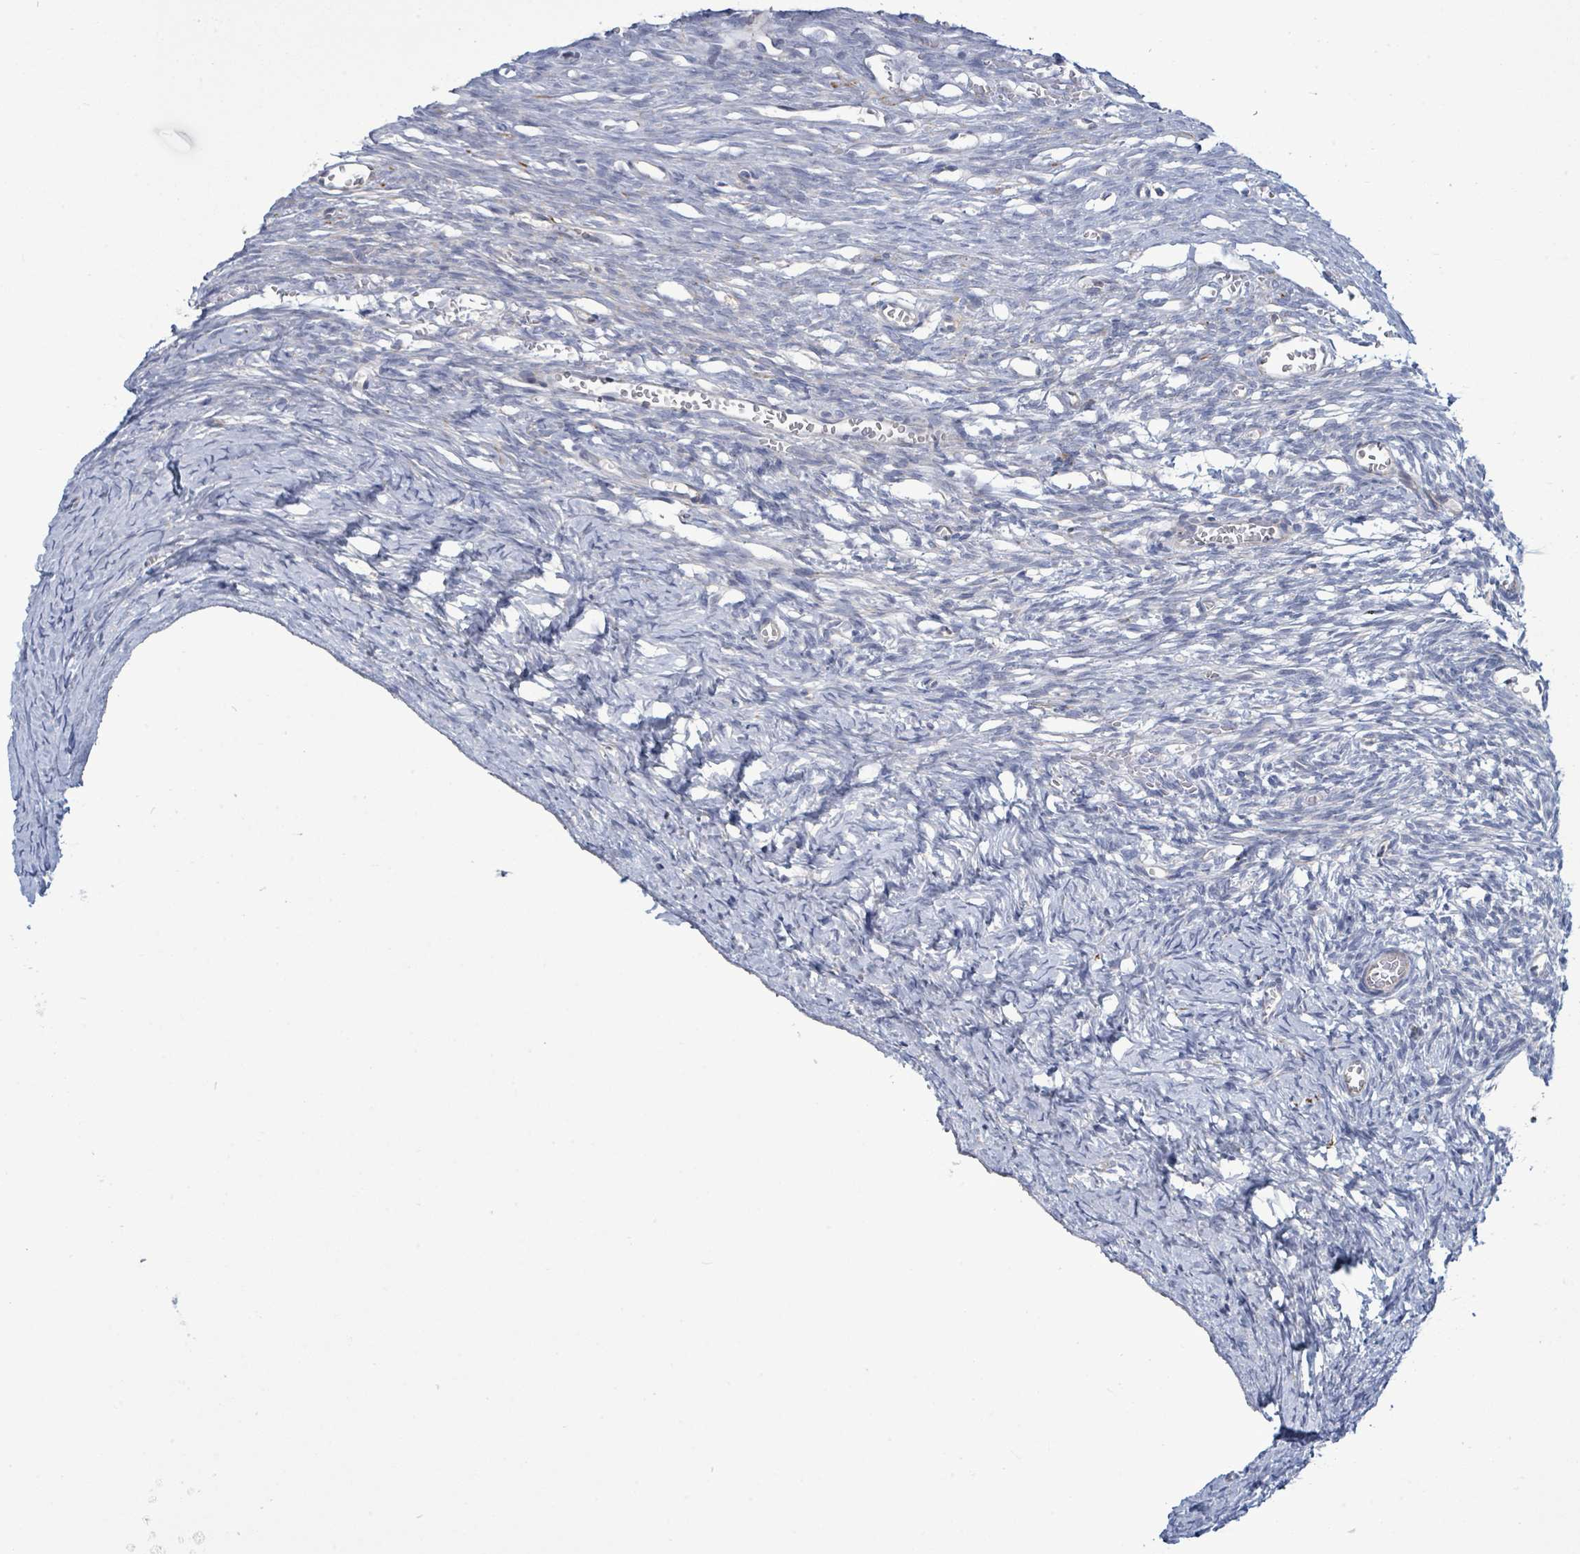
{"staining": {"intensity": "negative", "quantity": "none", "location": "none"}, "tissue": "ovary", "cell_type": "Ovarian stroma cells", "image_type": "normal", "snomed": [{"axis": "morphology", "description": "Normal tissue, NOS"}, {"axis": "topography", "description": "Ovary"}], "caption": "High power microscopy image of an immunohistochemistry image of normal ovary, revealing no significant staining in ovarian stroma cells.", "gene": "SIRPB1", "patient": {"sex": "female", "age": 39}}